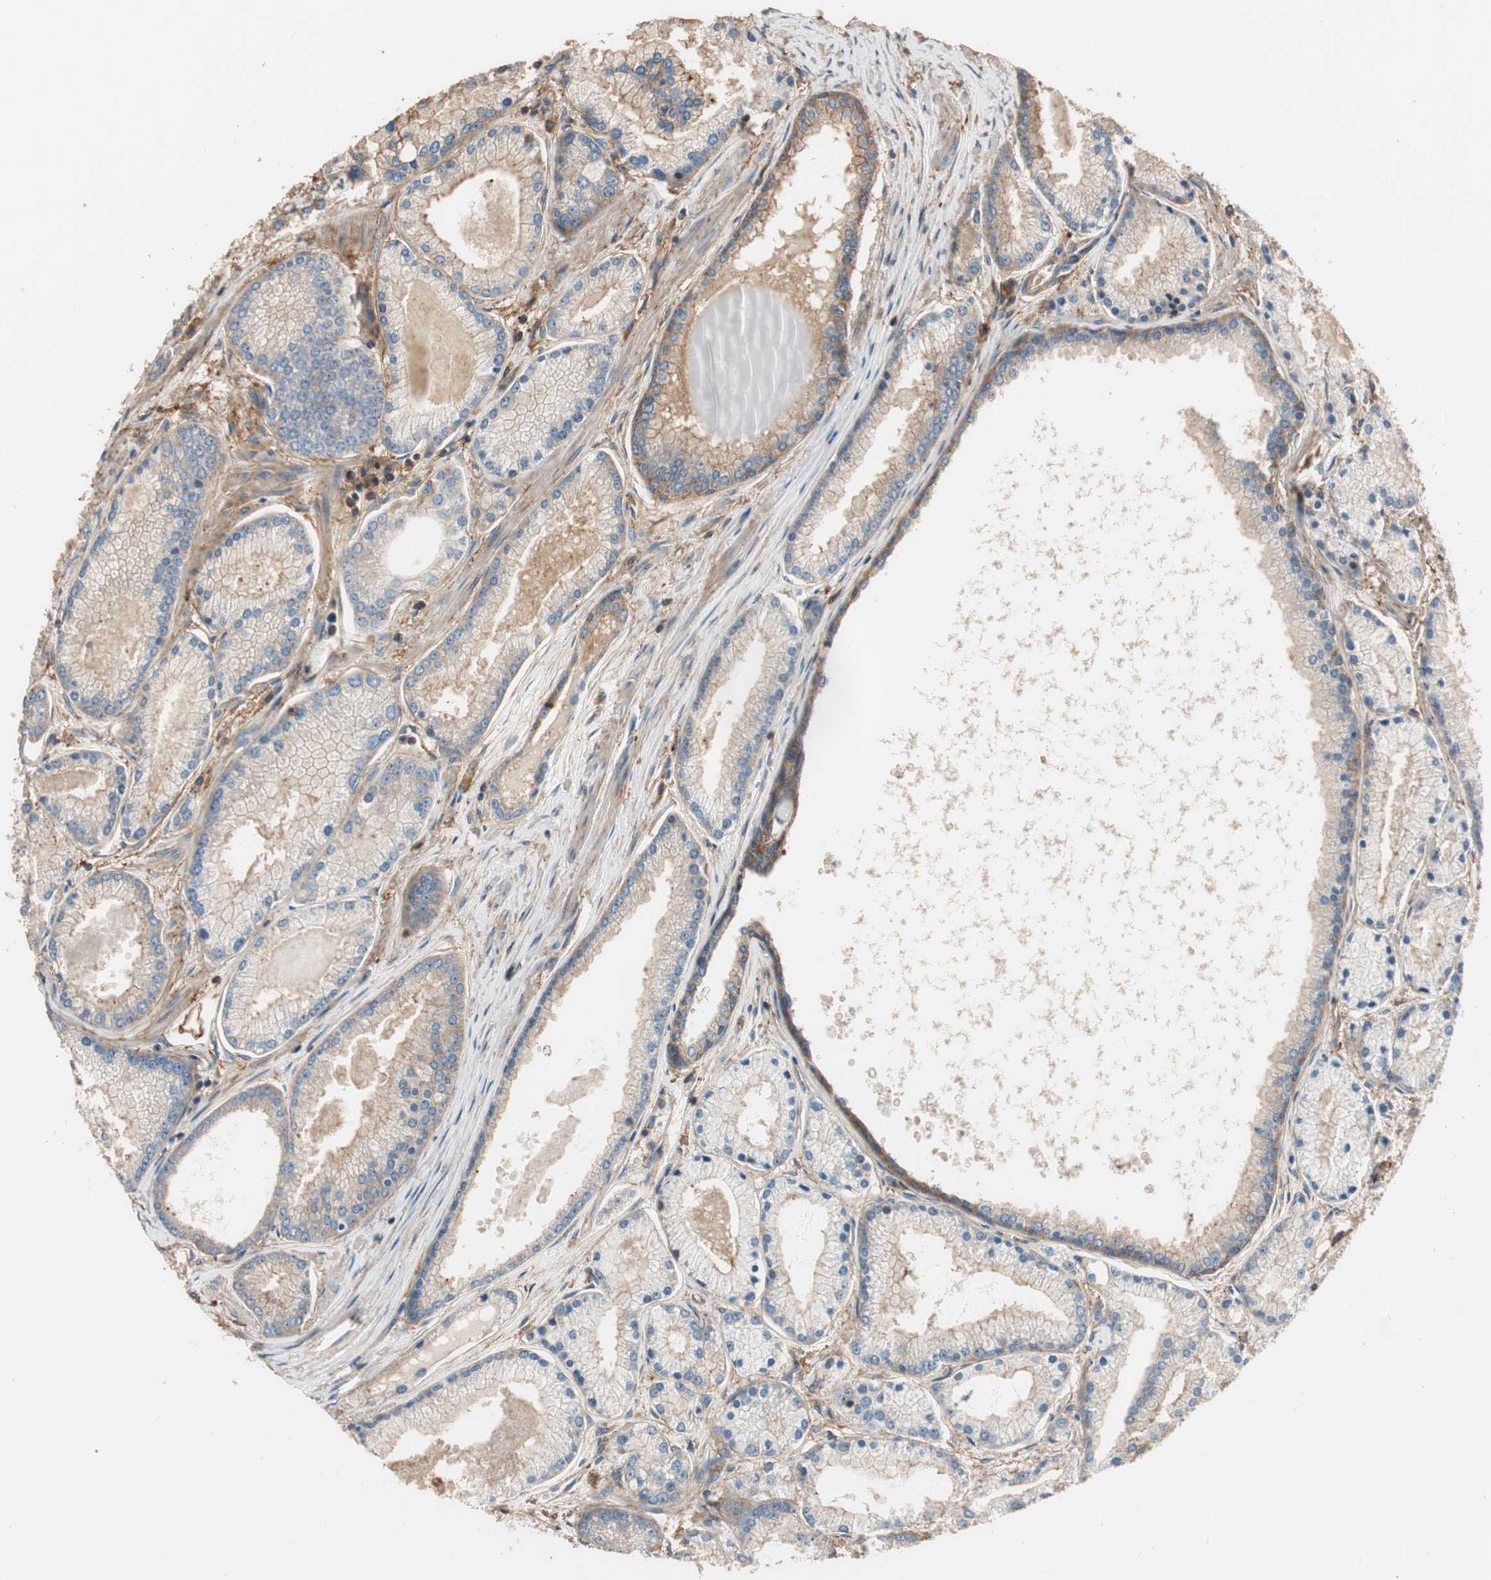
{"staining": {"intensity": "weak", "quantity": "<25%", "location": "cytoplasmic/membranous"}, "tissue": "prostate cancer", "cell_type": "Tumor cells", "image_type": "cancer", "snomed": [{"axis": "morphology", "description": "Adenocarcinoma, High grade"}, {"axis": "topography", "description": "Prostate"}], "caption": "IHC image of human prostate cancer (high-grade adenocarcinoma) stained for a protein (brown), which shows no staining in tumor cells. (Immunohistochemistry, brightfield microscopy, high magnification).", "gene": "IL1RL1", "patient": {"sex": "male", "age": 61}}